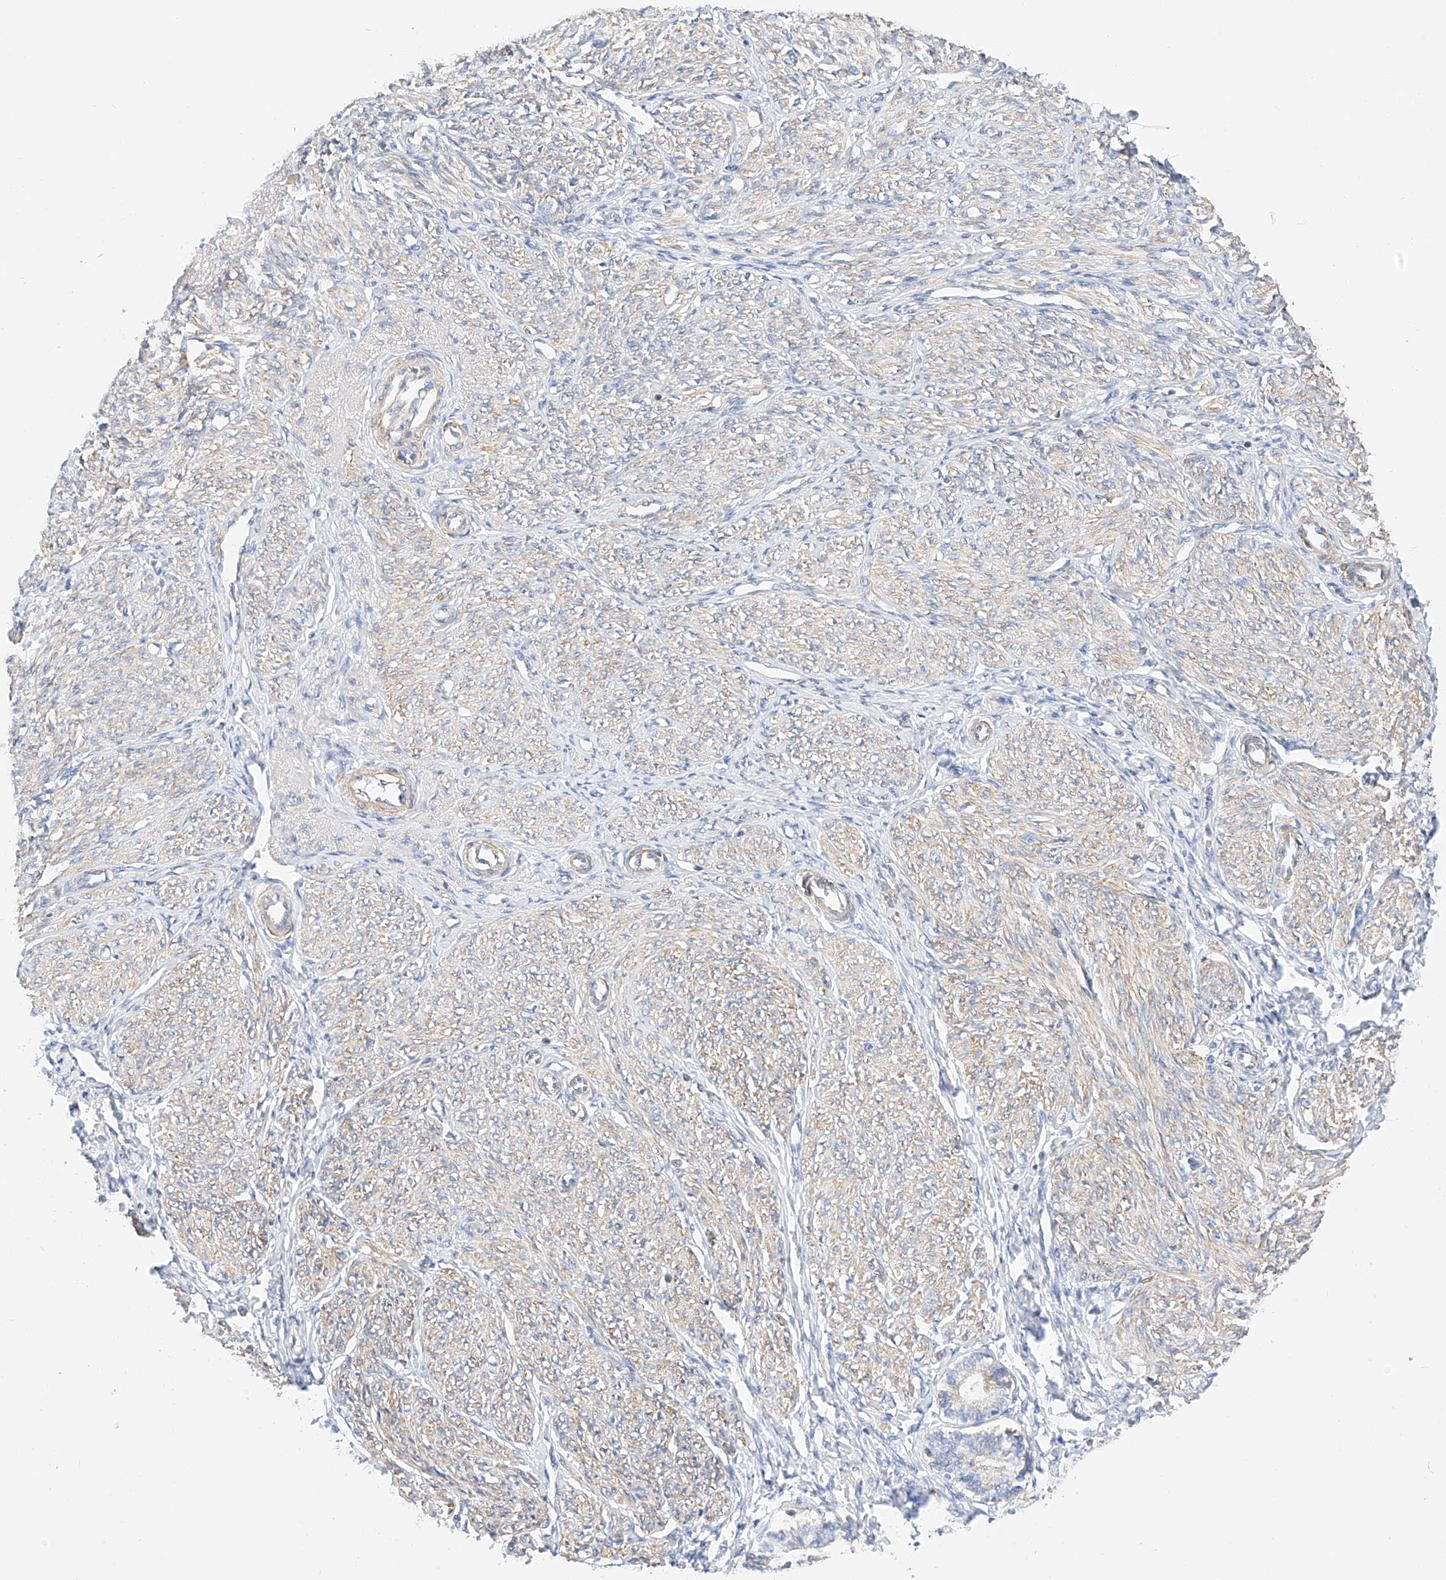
{"staining": {"intensity": "negative", "quantity": "none", "location": "none"}, "tissue": "endometrium", "cell_type": "Cells in endometrial stroma", "image_type": "normal", "snomed": [{"axis": "morphology", "description": "Normal tissue, NOS"}, {"axis": "topography", "description": "Endometrium"}], "caption": "The histopathology image displays no staining of cells in endometrial stroma in unremarkable endometrium.", "gene": "C6orf118", "patient": {"sex": "female", "age": 72}}